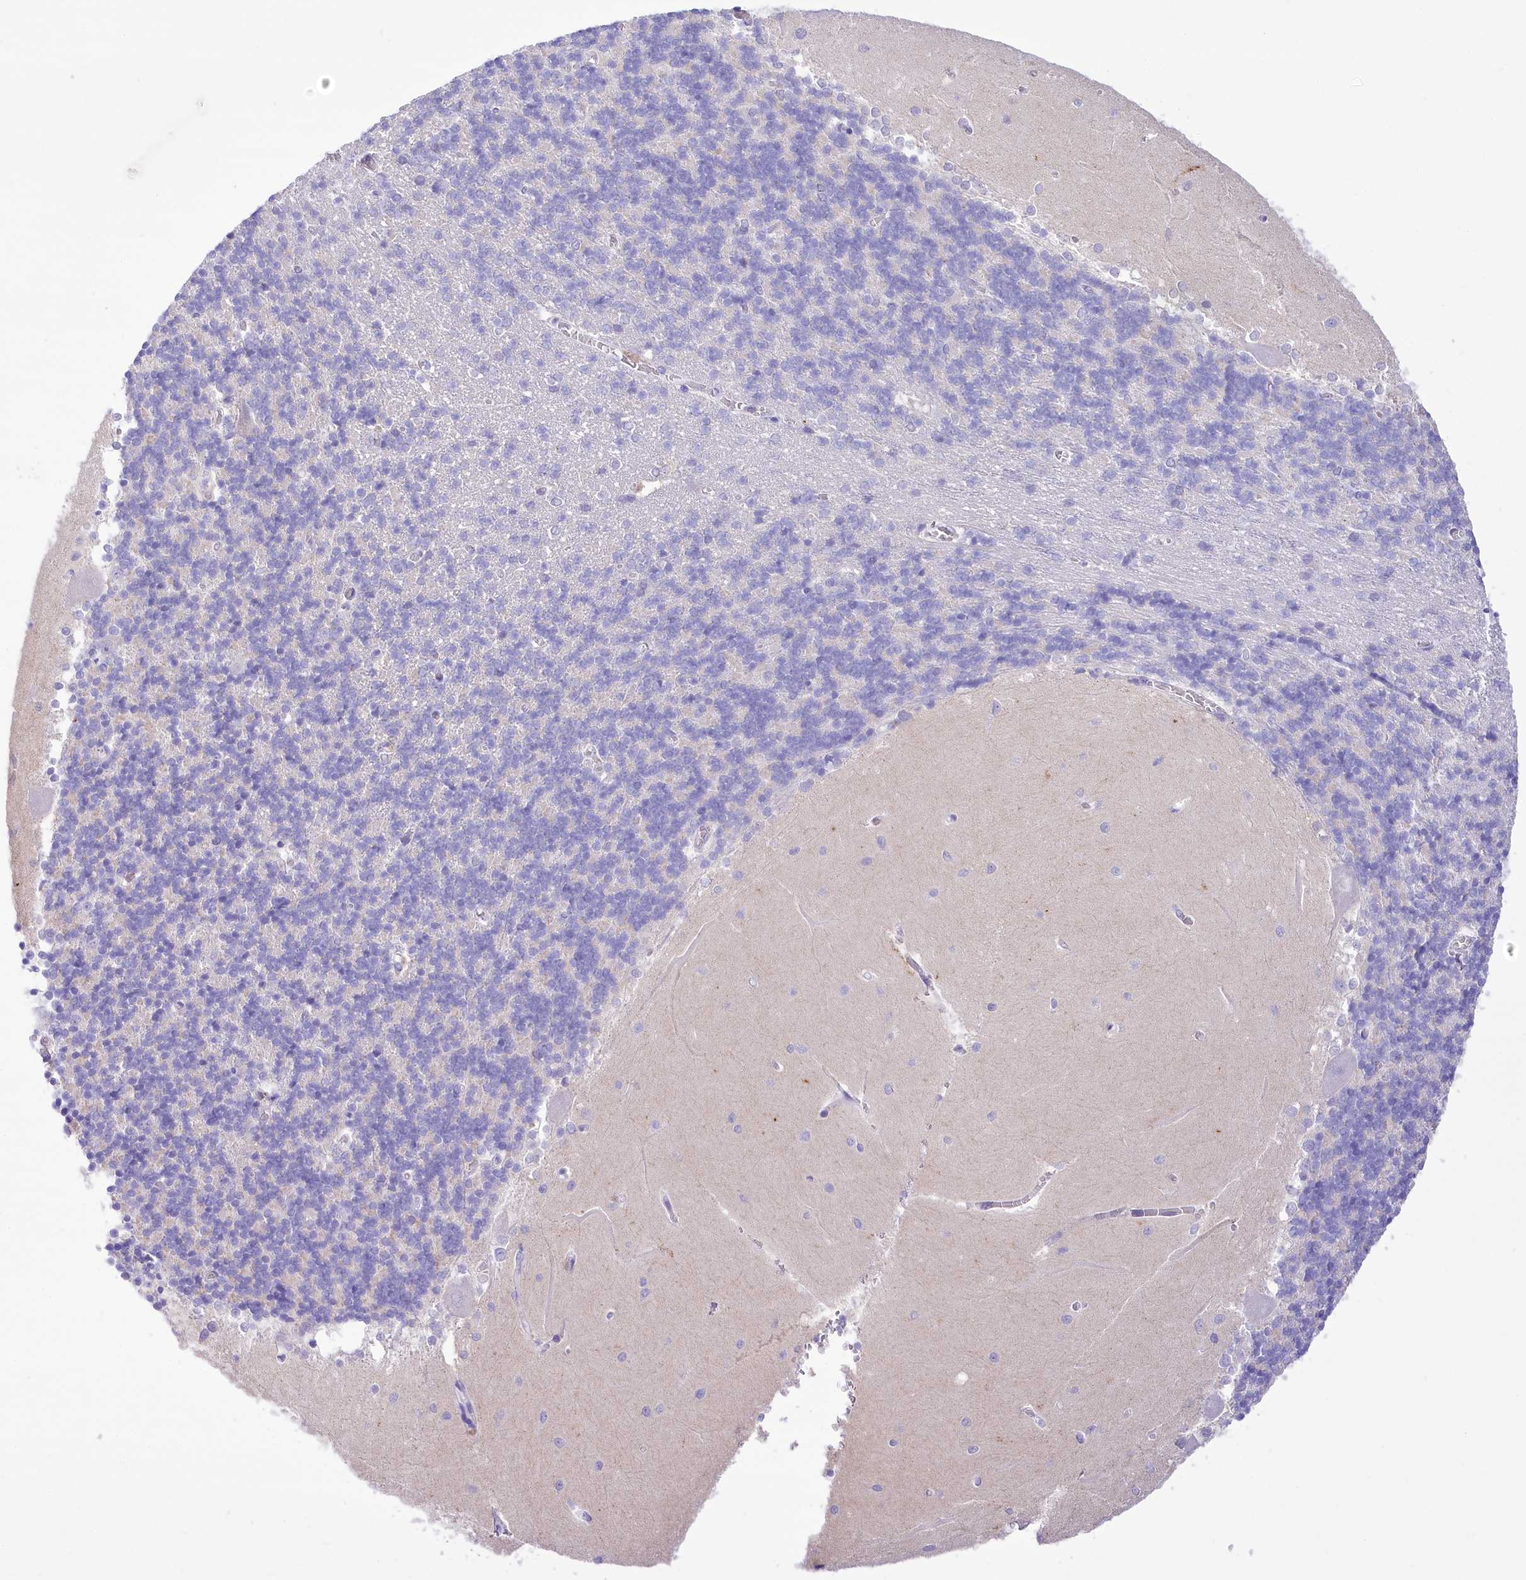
{"staining": {"intensity": "negative", "quantity": "none", "location": "none"}, "tissue": "cerebellum", "cell_type": "Cells in granular layer", "image_type": "normal", "snomed": [{"axis": "morphology", "description": "Normal tissue, NOS"}, {"axis": "topography", "description": "Cerebellum"}], "caption": "Immunohistochemistry micrograph of unremarkable cerebellum: cerebellum stained with DAB (3,3'-diaminobenzidine) shows no significant protein expression in cells in granular layer. Brightfield microscopy of immunohistochemistry stained with DAB (3,3'-diaminobenzidine) (brown) and hematoxylin (blue), captured at high magnification.", "gene": "PBLD", "patient": {"sex": "male", "age": 37}}